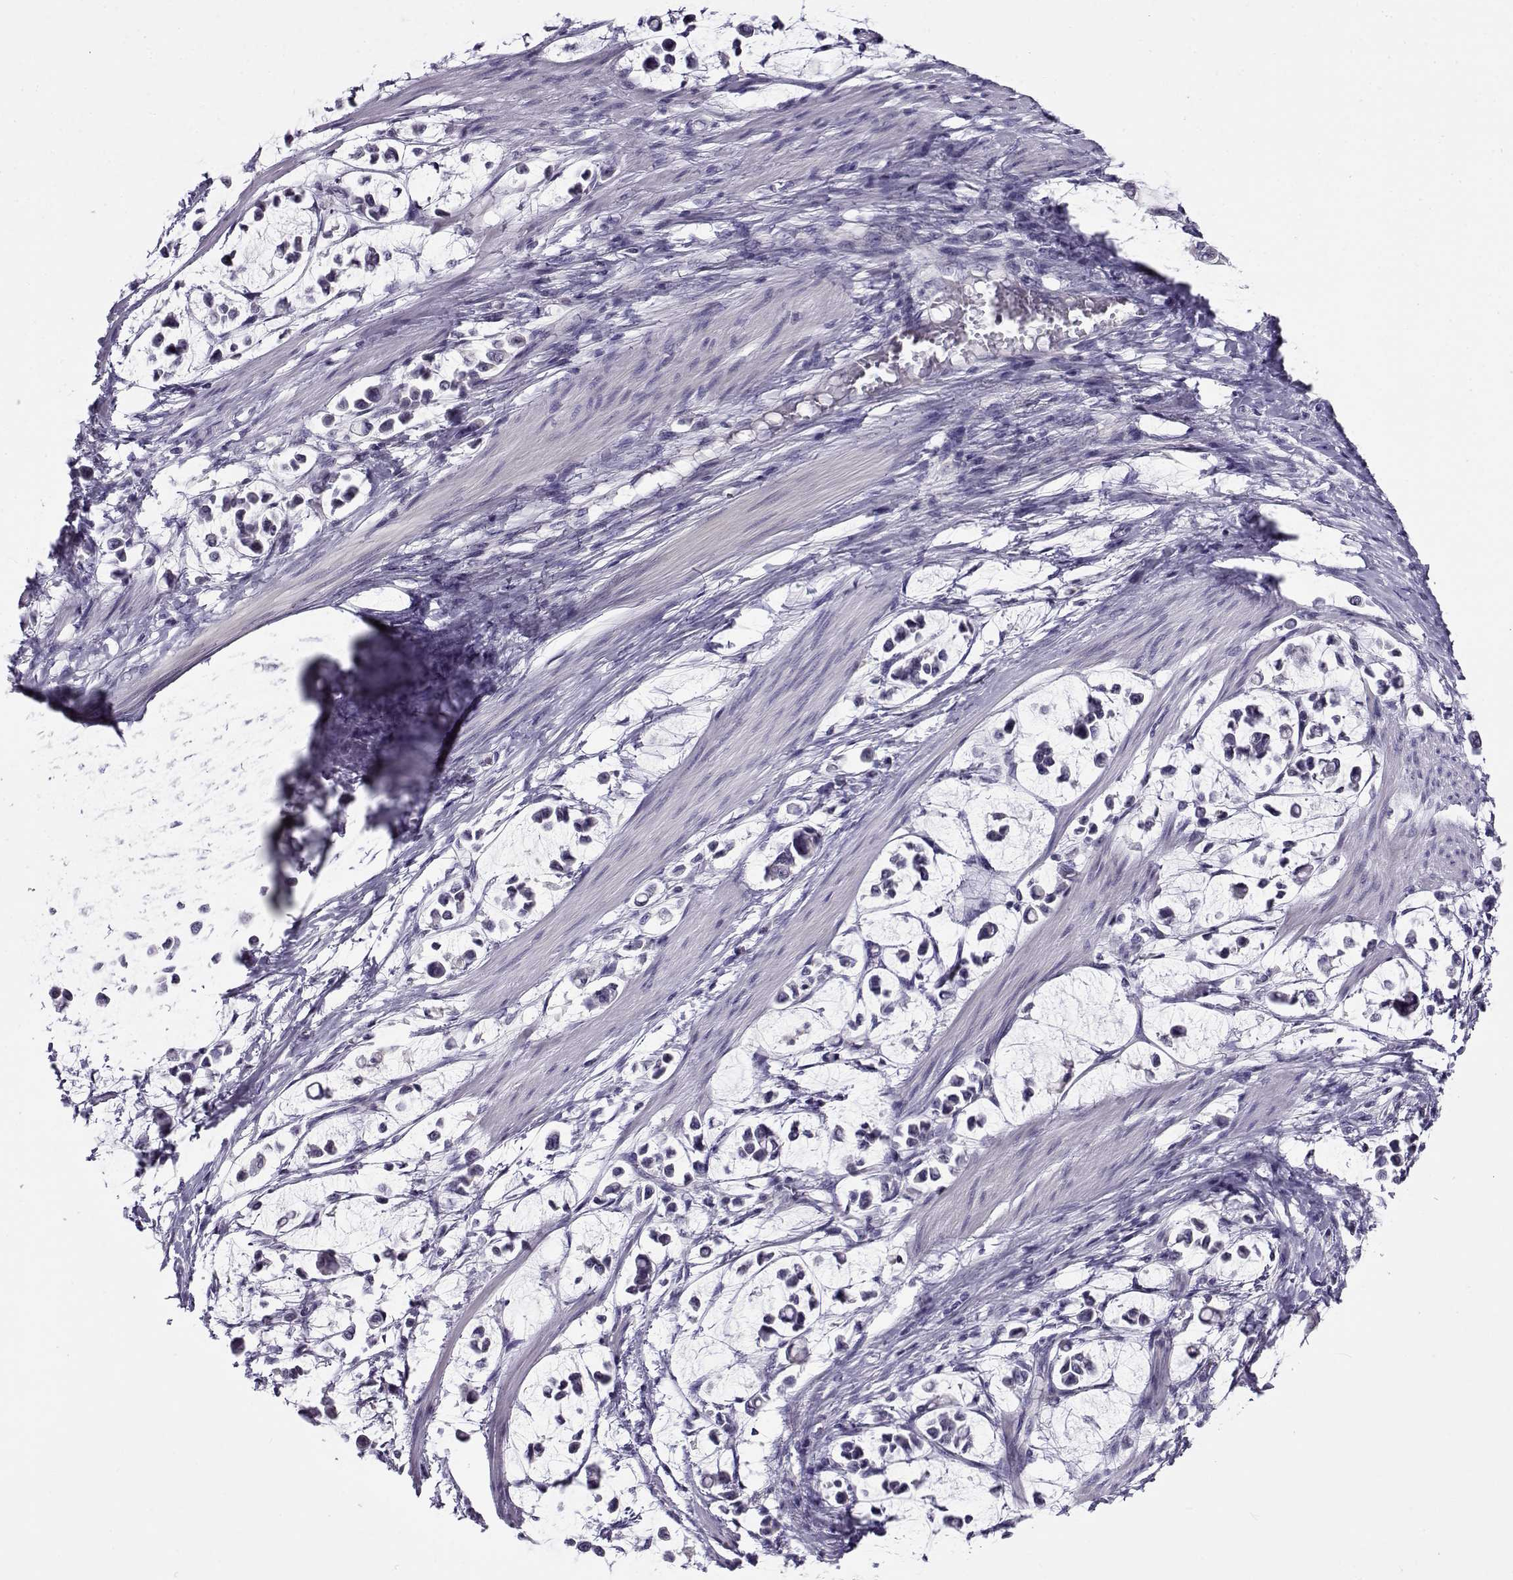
{"staining": {"intensity": "negative", "quantity": "none", "location": "none"}, "tissue": "stomach cancer", "cell_type": "Tumor cells", "image_type": "cancer", "snomed": [{"axis": "morphology", "description": "Adenocarcinoma, NOS"}, {"axis": "topography", "description": "Stomach"}], "caption": "Histopathology image shows no significant protein staining in tumor cells of stomach cancer (adenocarcinoma).", "gene": "FEZF1", "patient": {"sex": "male", "age": 82}}